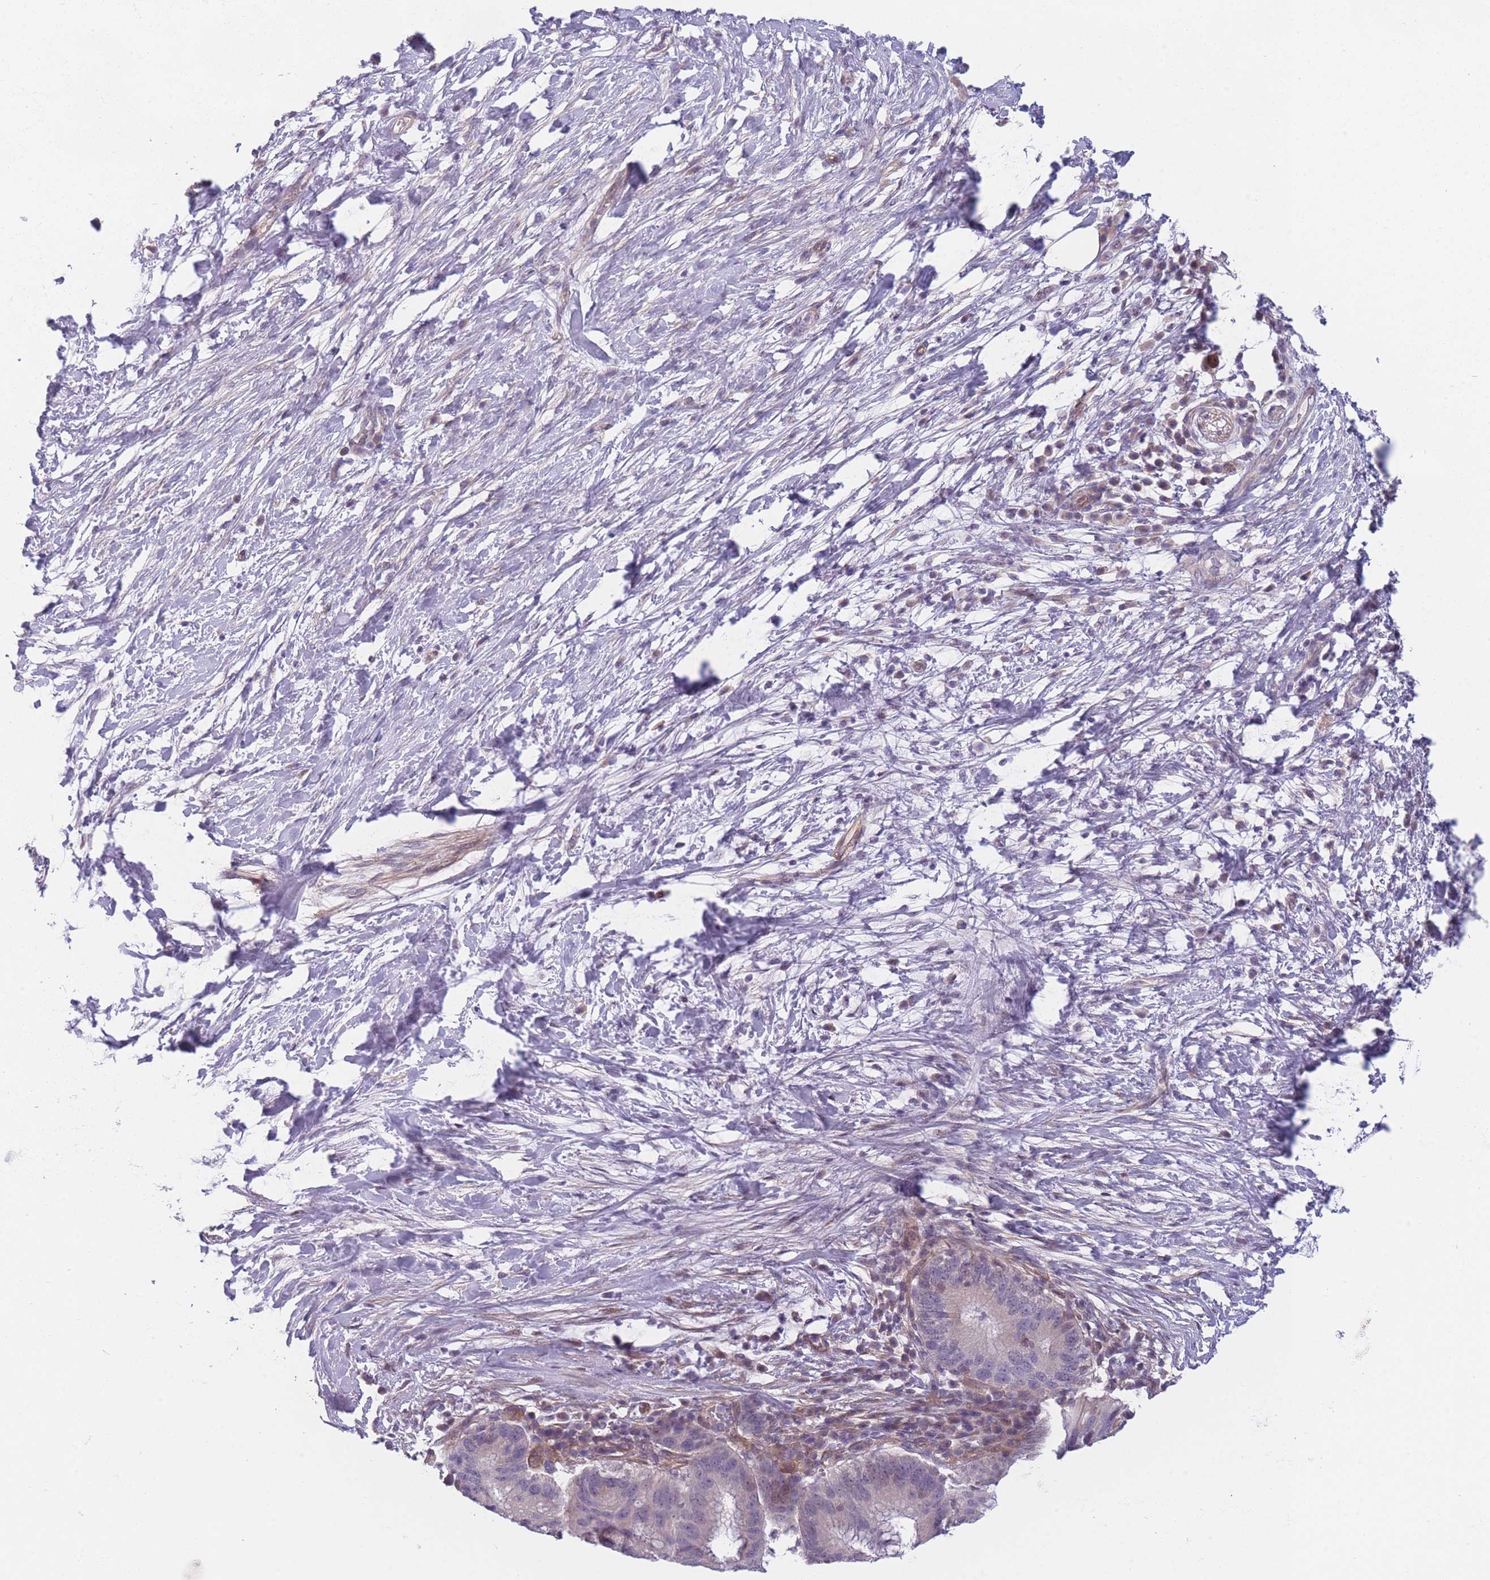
{"staining": {"intensity": "negative", "quantity": "none", "location": "none"}, "tissue": "pancreatic cancer", "cell_type": "Tumor cells", "image_type": "cancer", "snomed": [{"axis": "morphology", "description": "Adenocarcinoma, NOS"}, {"axis": "topography", "description": "Pancreas"}], "caption": "Pancreatic adenocarcinoma was stained to show a protein in brown. There is no significant expression in tumor cells.", "gene": "SLC7A6", "patient": {"sex": "male", "age": 68}}